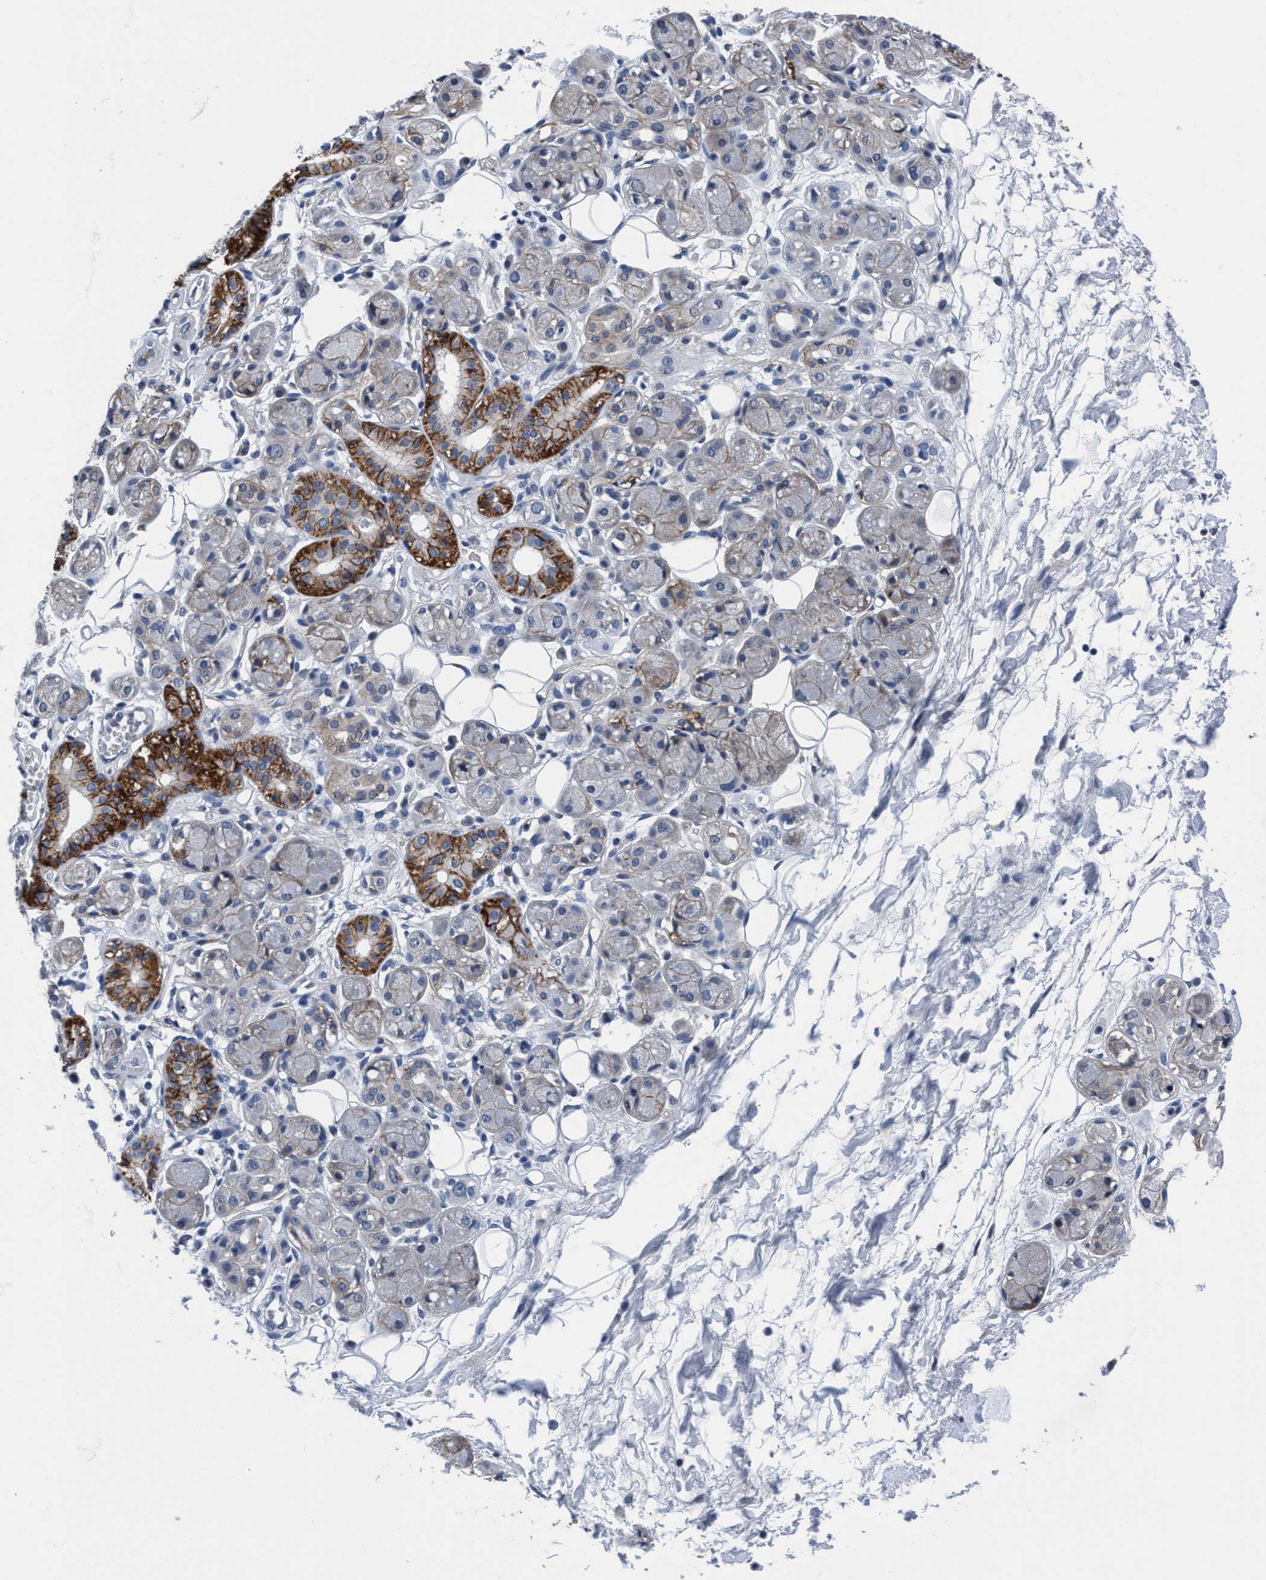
{"staining": {"intensity": "negative", "quantity": "none", "location": "none"}, "tissue": "adipose tissue", "cell_type": "Adipocytes", "image_type": "normal", "snomed": [{"axis": "morphology", "description": "Normal tissue, NOS"}, {"axis": "morphology", "description": "Inflammation, NOS"}, {"axis": "topography", "description": "Salivary gland"}, {"axis": "topography", "description": "Peripheral nerve tissue"}], "caption": "IHC of benign human adipose tissue displays no staining in adipocytes. Brightfield microscopy of immunohistochemistry (IHC) stained with DAB (3,3'-diaminobenzidine) (brown) and hematoxylin (blue), captured at high magnification.", "gene": "TMEM94", "patient": {"sex": "female", "age": 75}}